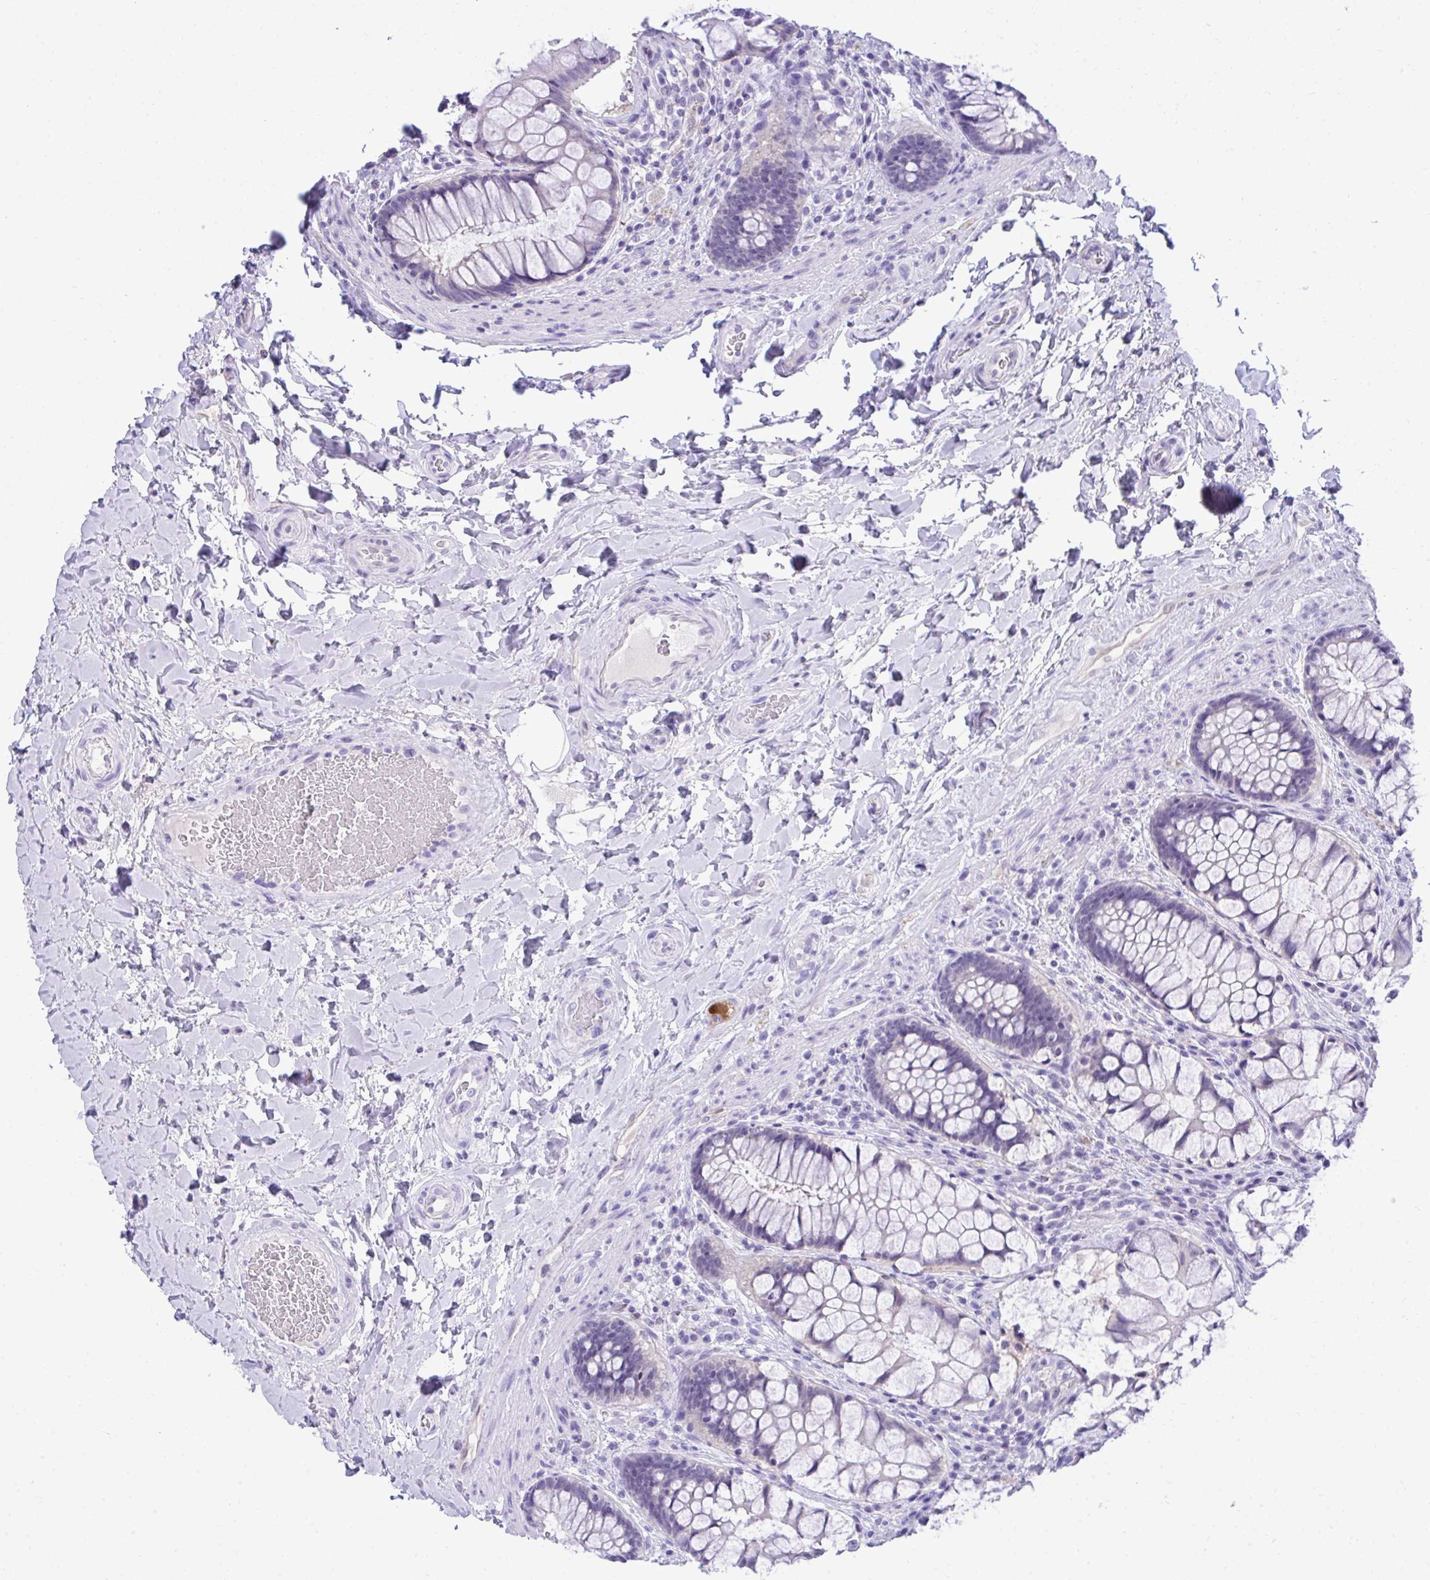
{"staining": {"intensity": "negative", "quantity": "none", "location": "none"}, "tissue": "rectum", "cell_type": "Glandular cells", "image_type": "normal", "snomed": [{"axis": "morphology", "description": "Normal tissue, NOS"}, {"axis": "topography", "description": "Rectum"}], "caption": "Photomicrograph shows no protein staining in glandular cells of unremarkable rectum.", "gene": "PGM2L1", "patient": {"sex": "female", "age": 58}}